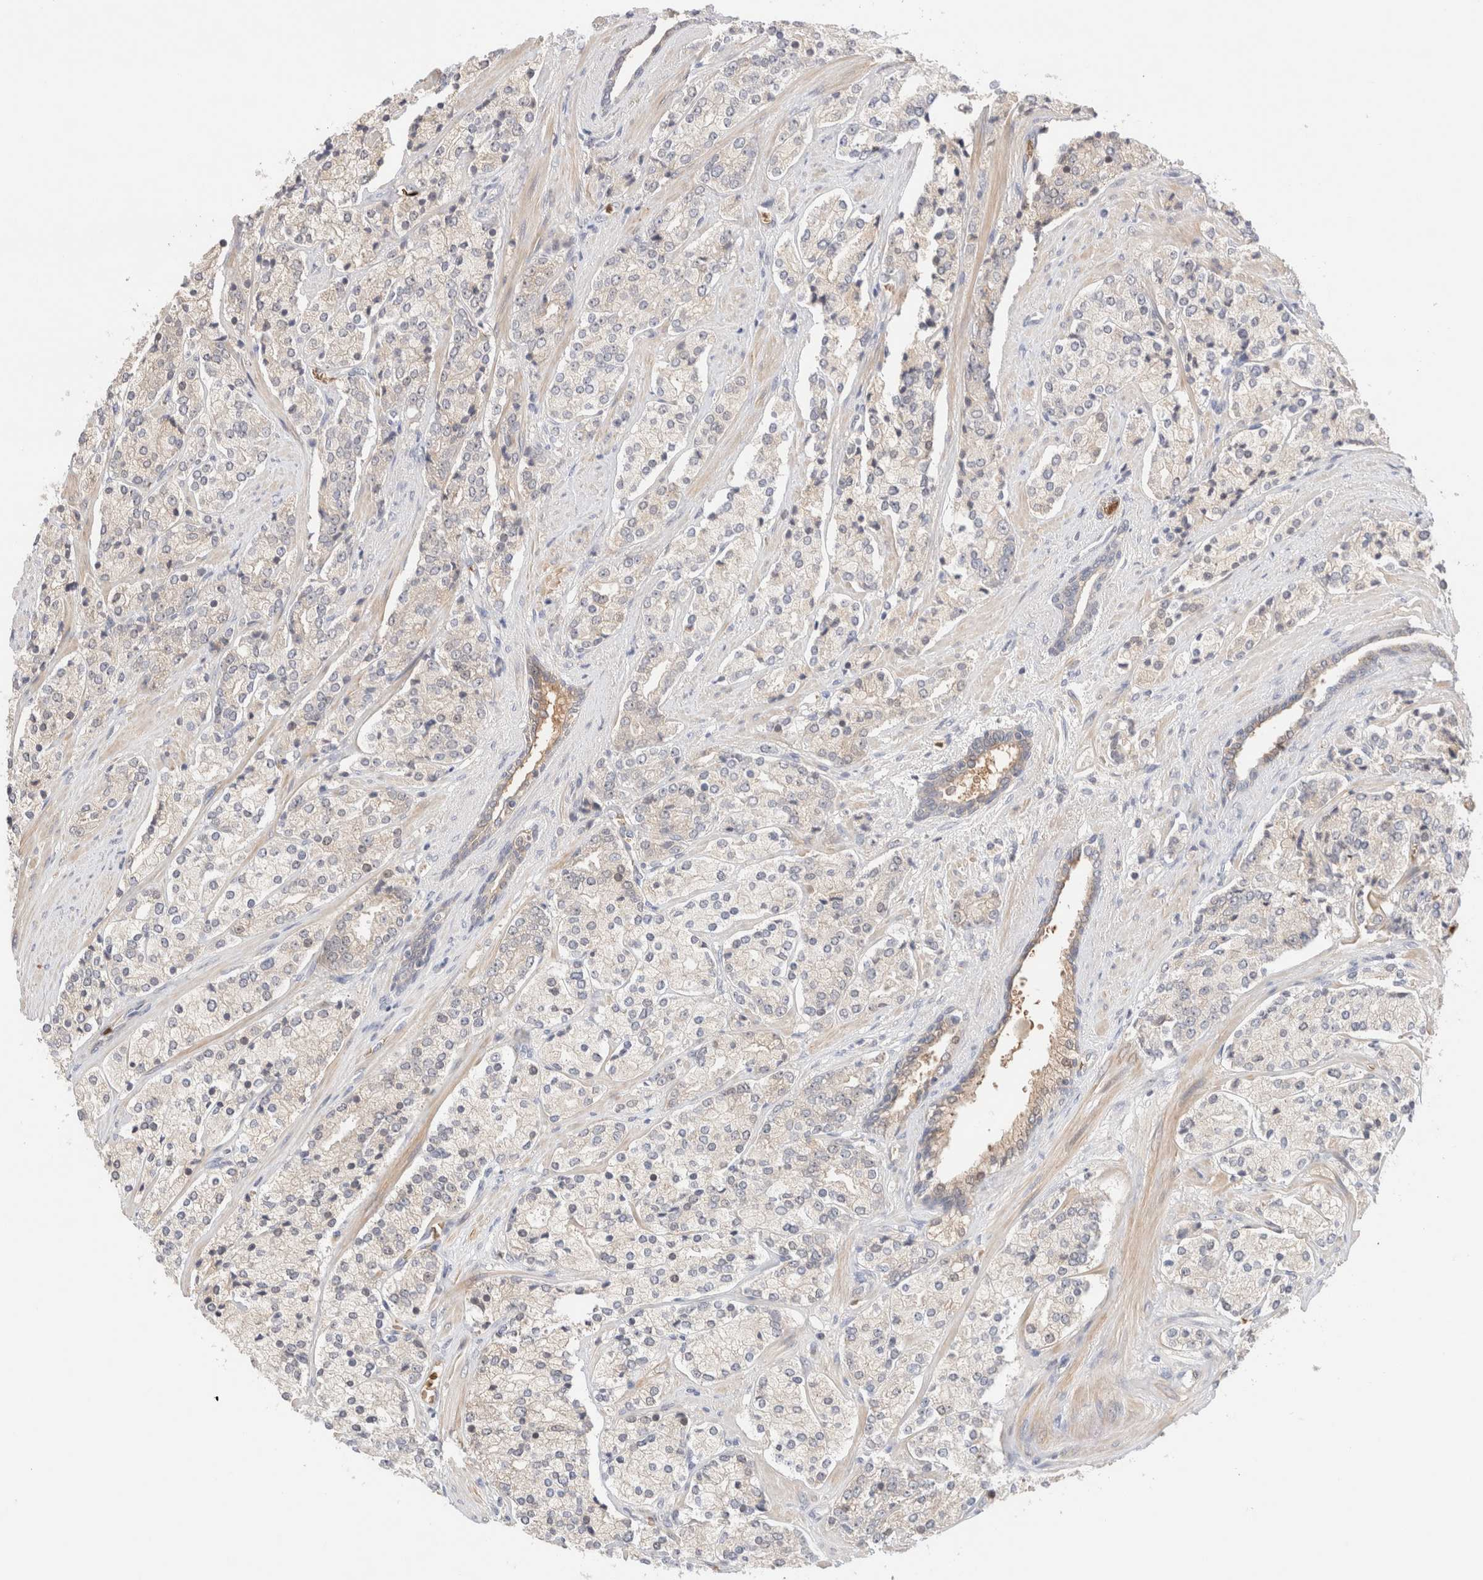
{"staining": {"intensity": "weak", "quantity": "<25%", "location": "cytoplasmic/membranous"}, "tissue": "prostate cancer", "cell_type": "Tumor cells", "image_type": "cancer", "snomed": [{"axis": "morphology", "description": "Adenocarcinoma, High grade"}, {"axis": "topography", "description": "Prostate"}], "caption": "An immunohistochemistry image of prostate cancer is shown. There is no staining in tumor cells of prostate cancer.", "gene": "MST1", "patient": {"sex": "male", "age": 71}}